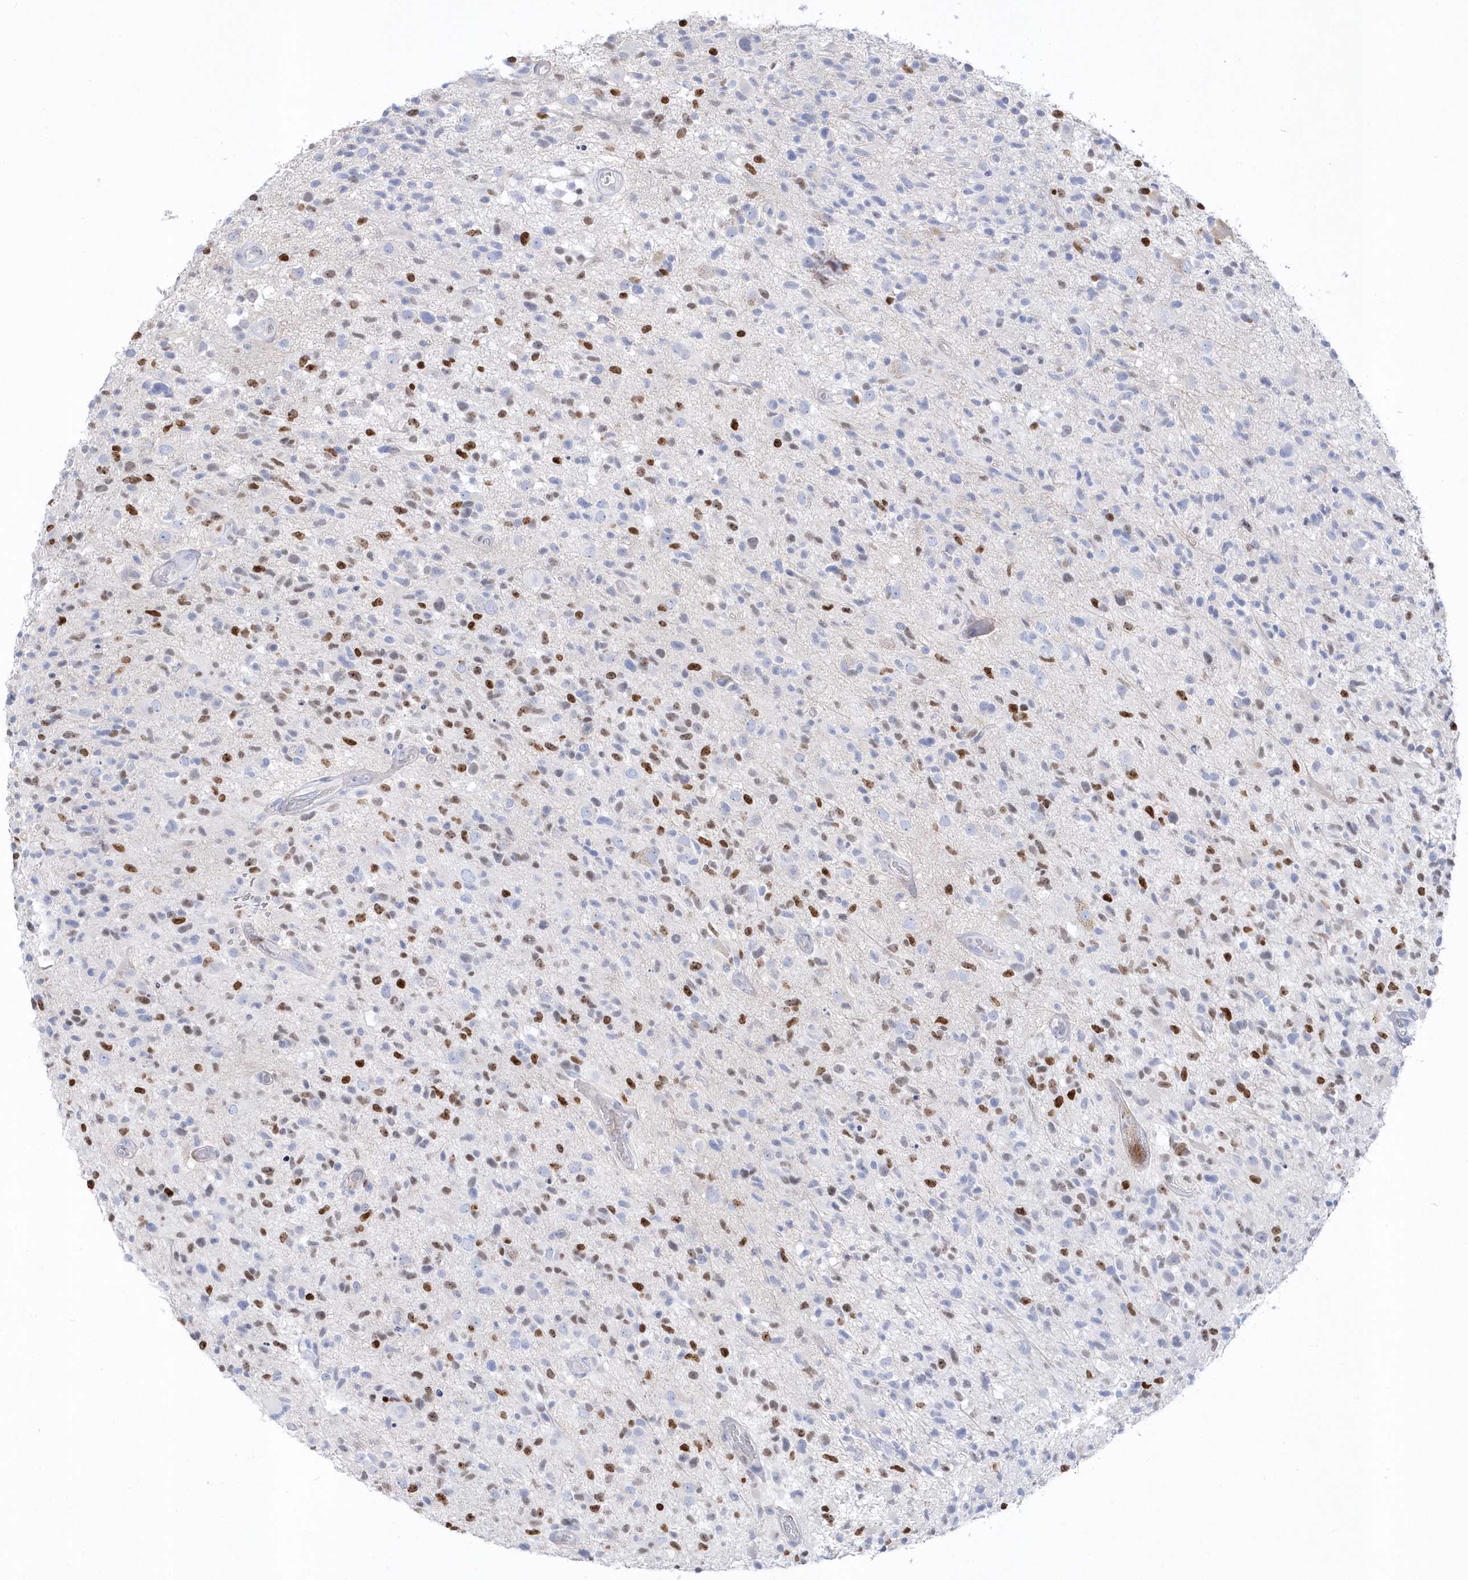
{"staining": {"intensity": "strong", "quantity": "25%-75%", "location": "nuclear"}, "tissue": "glioma", "cell_type": "Tumor cells", "image_type": "cancer", "snomed": [{"axis": "morphology", "description": "Glioma, malignant, High grade"}, {"axis": "morphology", "description": "Glioblastoma, NOS"}, {"axis": "topography", "description": "Brain"}], "caption": "Immunohistochemical staining of human malignant high-grade glioma exhibits strong nuclear protein positivity in about 25%-75% of tumor cells.", "gene": "TMCO6", "patient": {"sex": "male", "age": 60}}